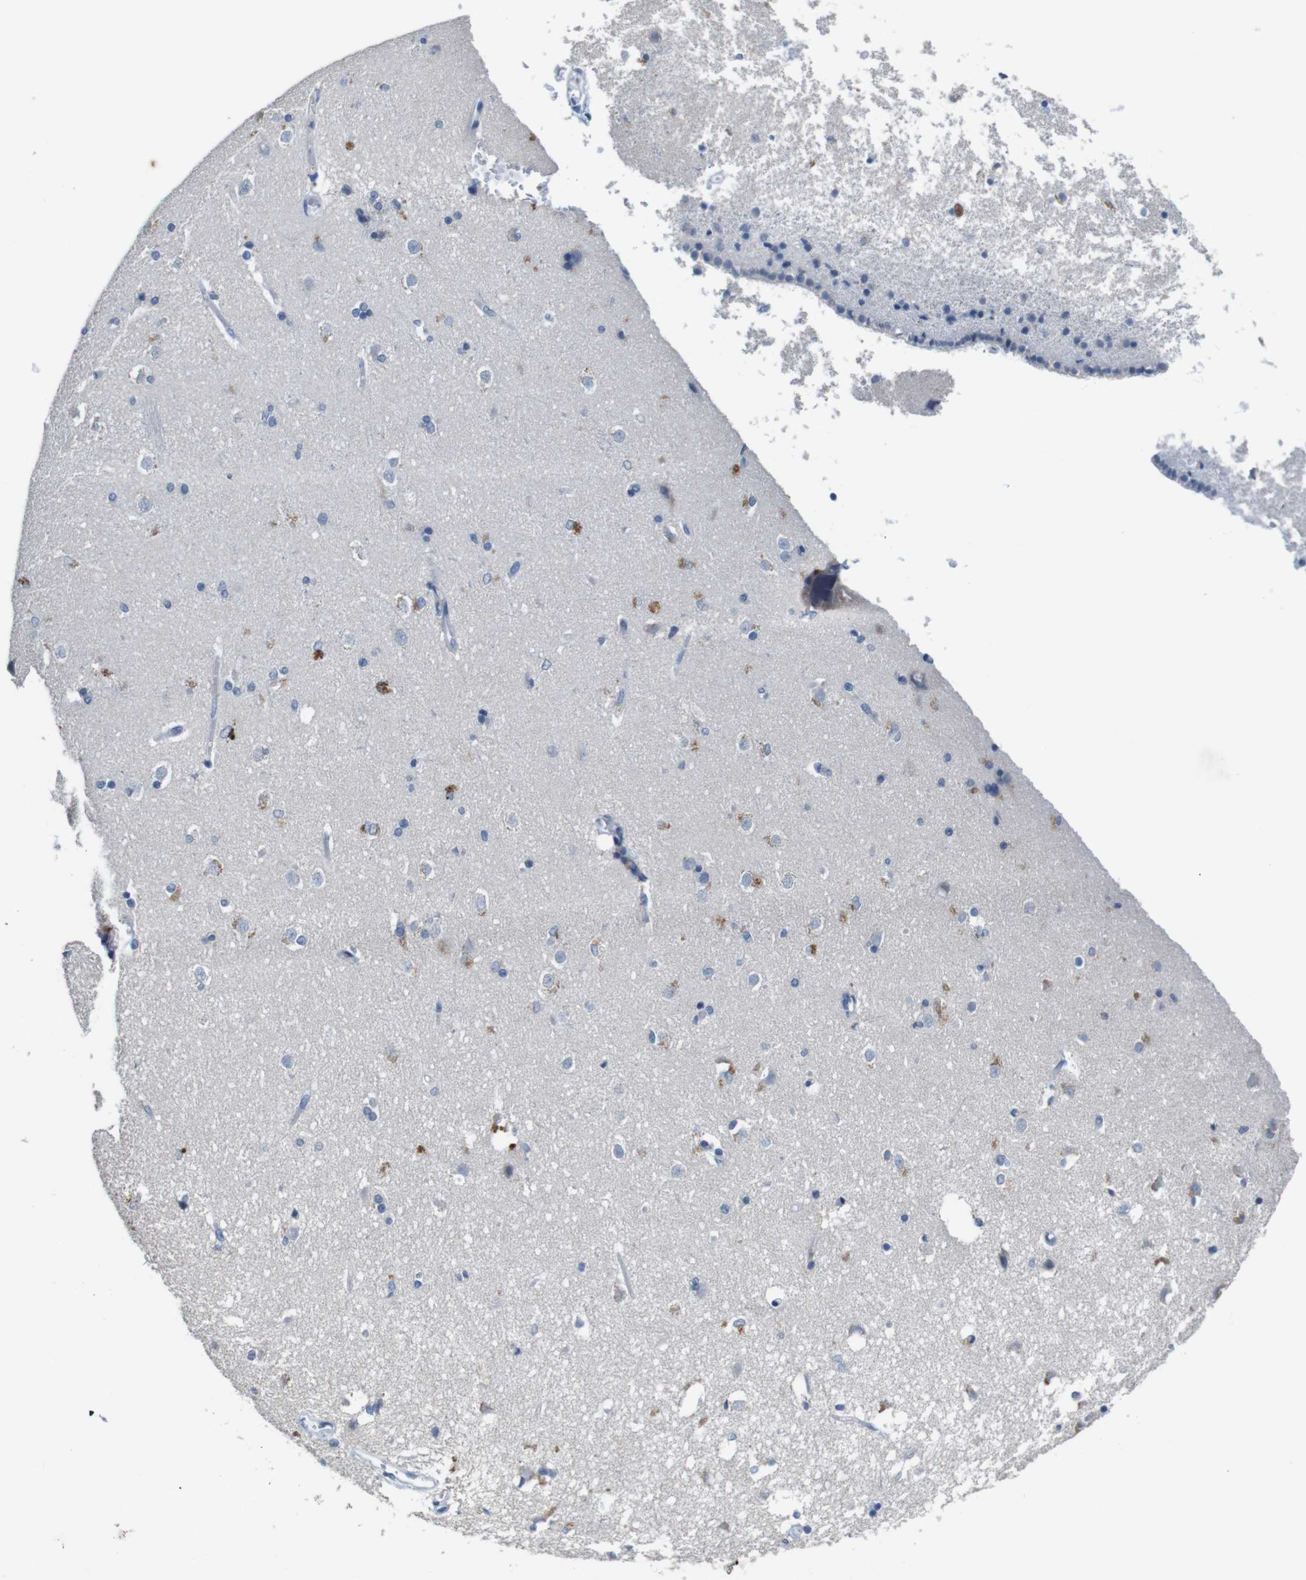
{"staining": {"intensity": "negative", "quantity": "none", "location": "none"}, "tissue": "caudate", "cell_type": "Glial cells", "image_type": "normal", "snomed": [{"axis": "morphology", "description": "Normal tissue, NOS"}, {"axis": "topography", "description": "Lateral ventricle wall"}], "caption": "The histopathology image demonstrates no staining of glial cells in benign caudate.", "gene": "SLC2A8", "patient": {"sex": "female", "age": 19}}